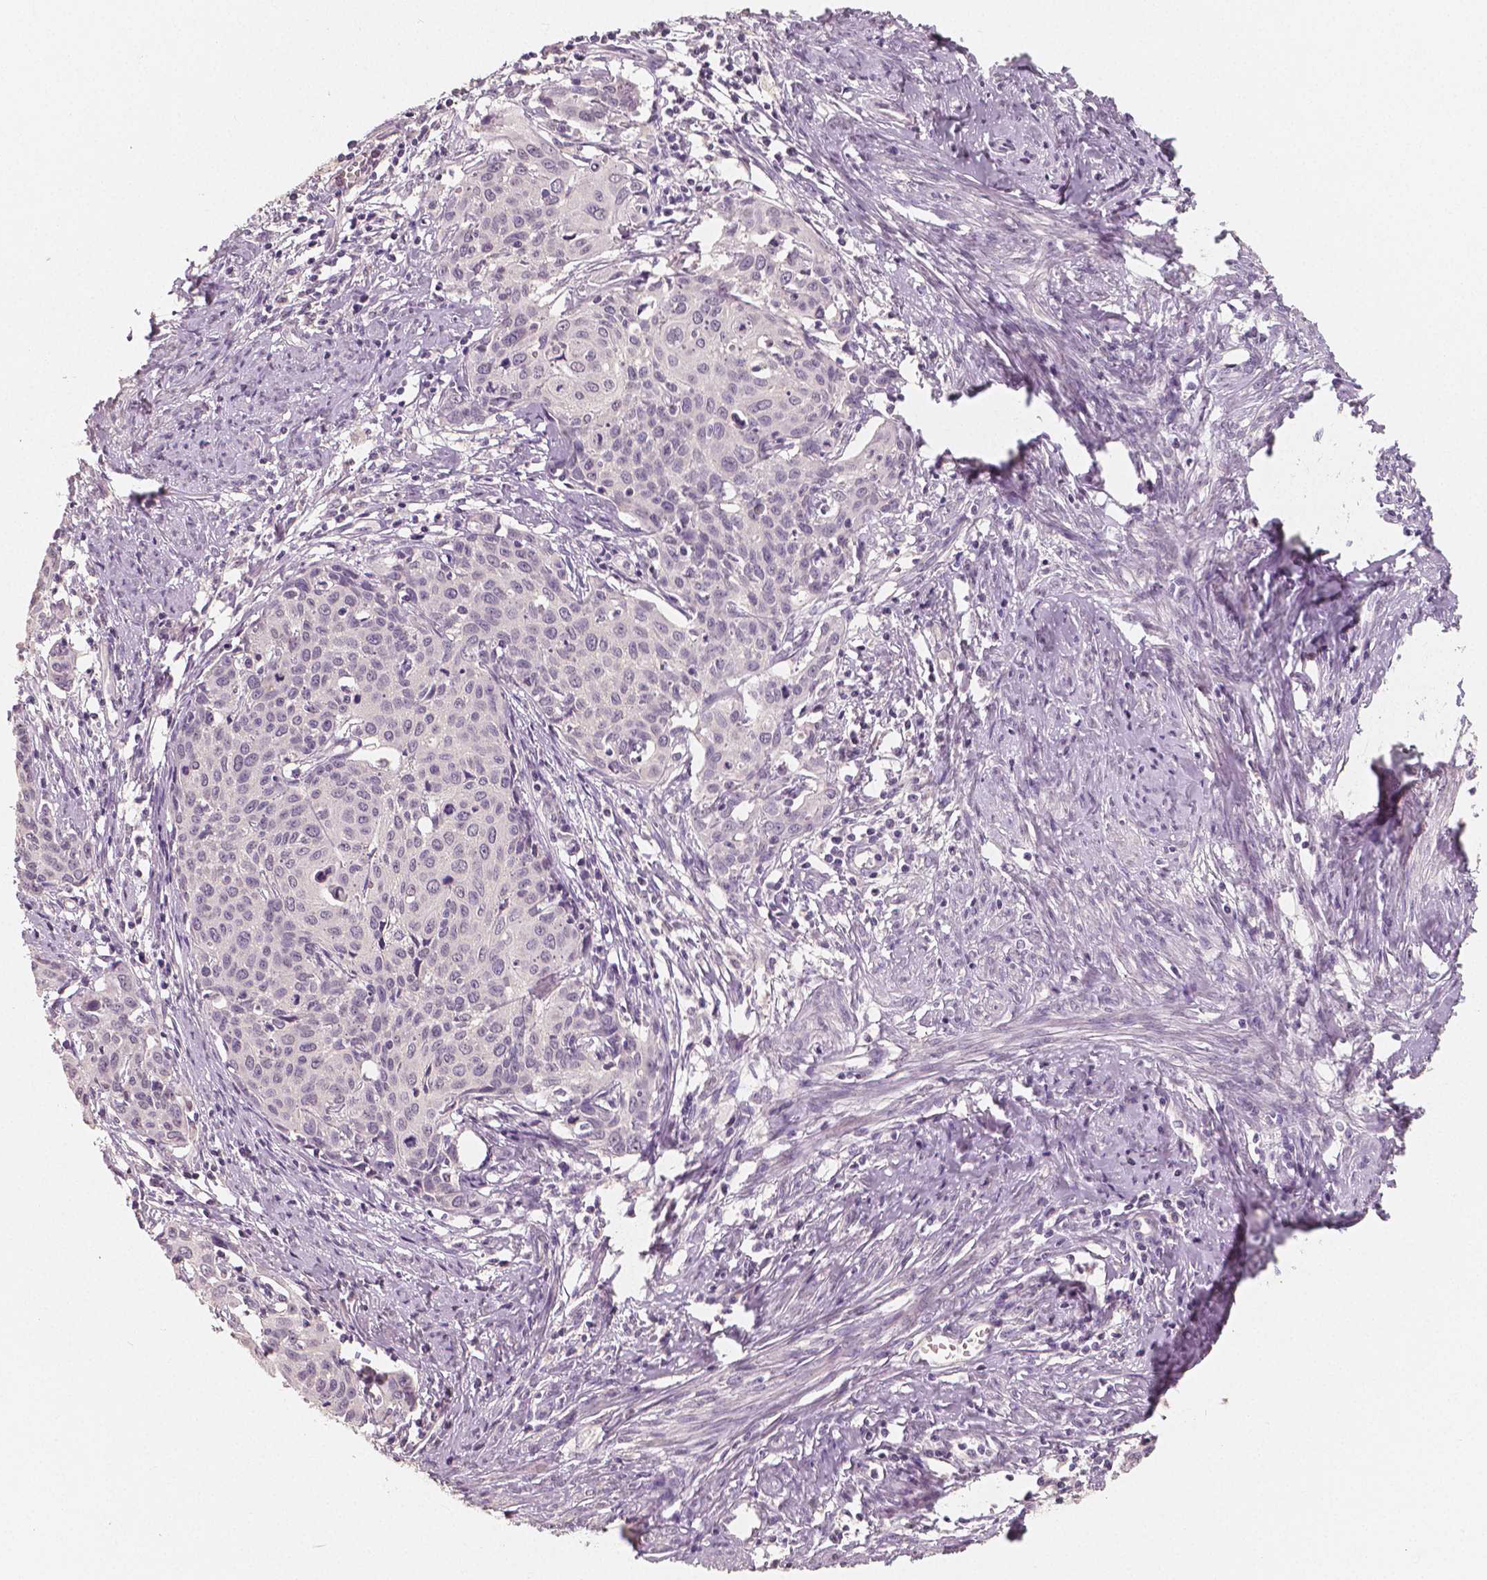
{"staining": {"intensity": "negative", "quantity": "none", "location": "none"}, "tissue": "cervical cancer", "cell_type": "Tumor cells", "image_type": "cancer", "snomed": [{"axis": "morphology", "description": "Squamous cell carcinoma, NOS"}, {"axis": "topography", "description": "Cervix"}], "caption": "This micrograph is of cervical cancer stained with immunohistochemistry (IHC) to label a protein in brown with the nuclei are counter-stained blue. There is no staining in tumor cells.", "gene": "RNASE7", "patient": {"sex": "female", "age": 62}}